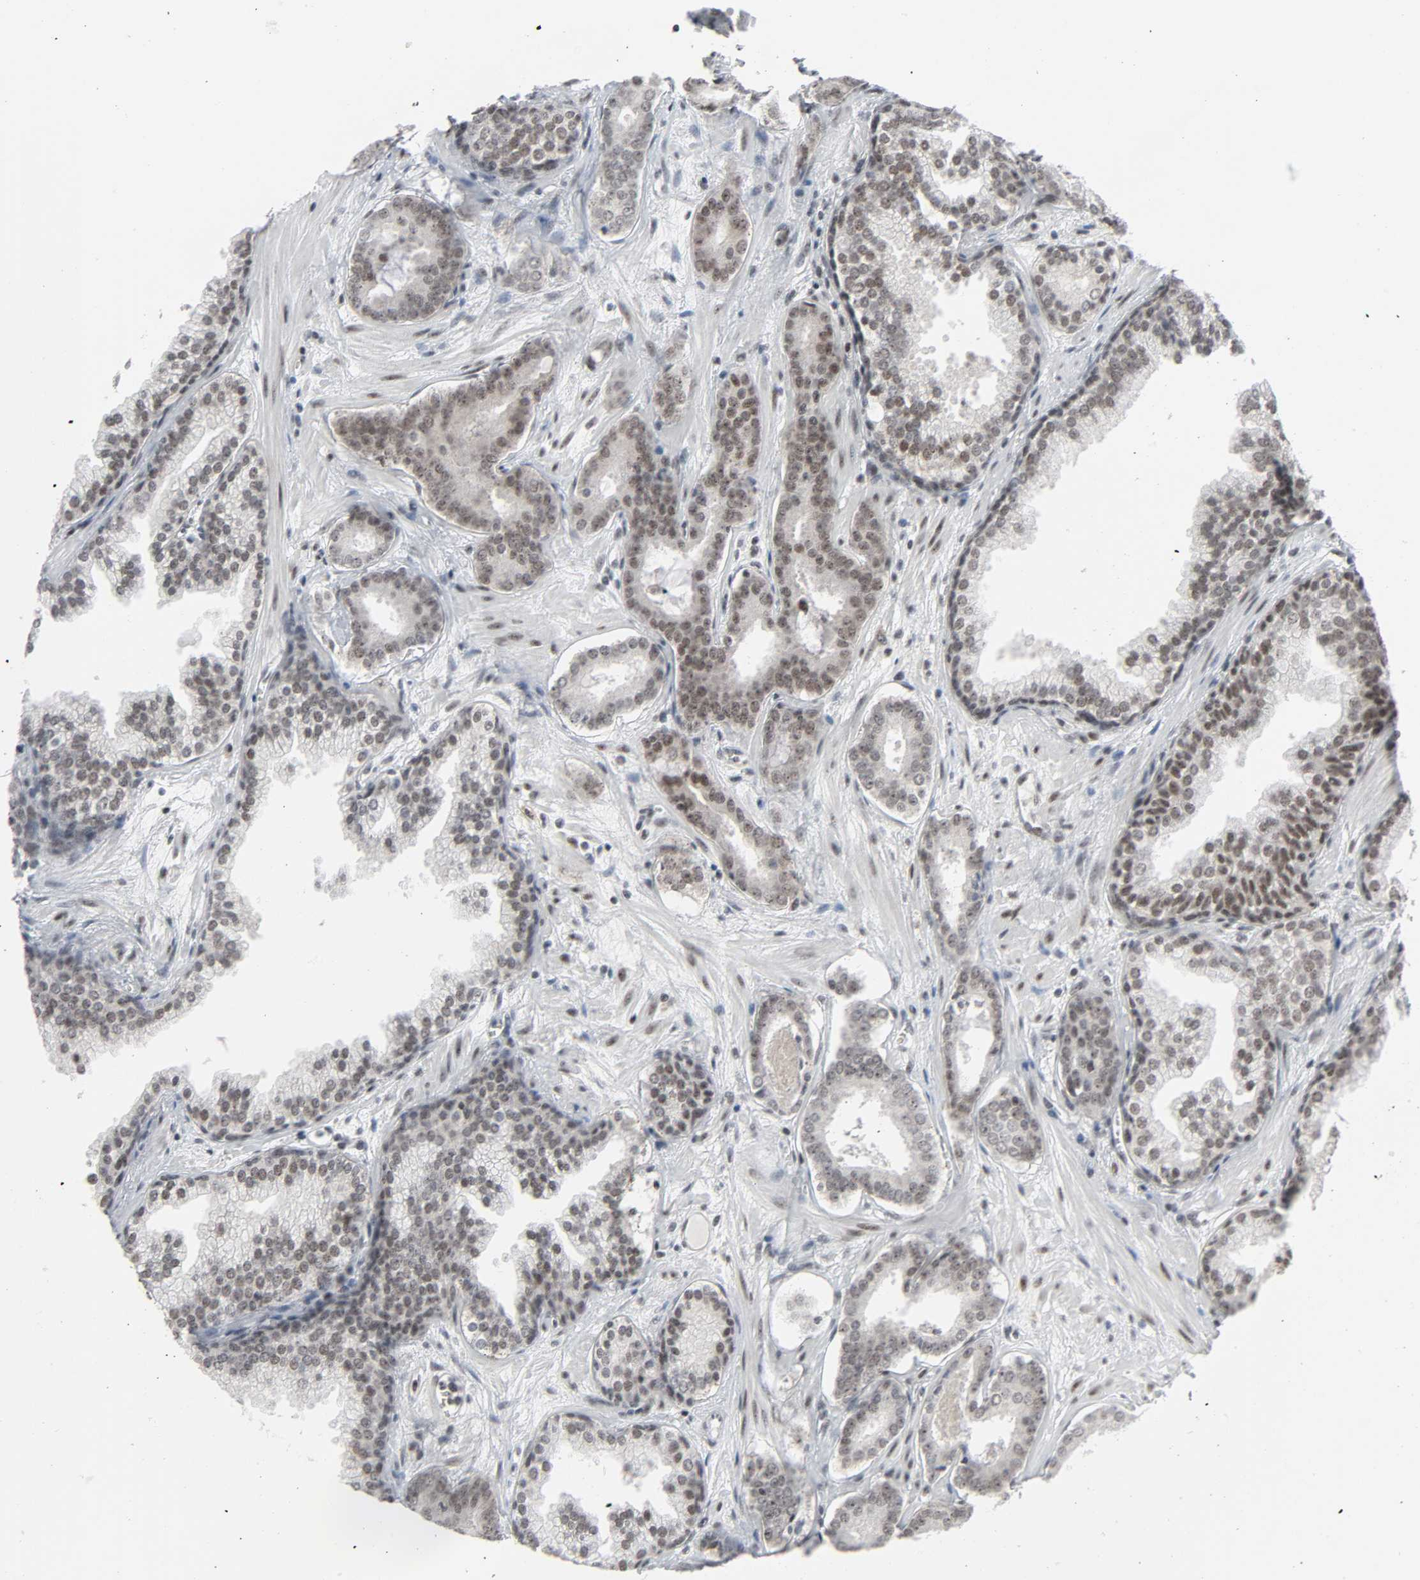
{"staining": {"intensity": "moderate", "quantity": ">75%", "location": "nuclear"}, "tissue": "prostate cancer", "cell_type": "Tumor cells", "image_type": "cancer", "snomed": [{"axis": "morphology", "description": "Adenocarcinoma, Low grade"}, {"axis": "topography", "description": "Prostate"}], "caption": "Brown immunohistochemical staining in prostate cancer shows moderate nuclear positivity in approximately >75% of tumor cells. The protein is shown in brown color, while the nuclei are stained blue.", "gene": "CDK7", "patient": {"sex": "male", "age": 57}}